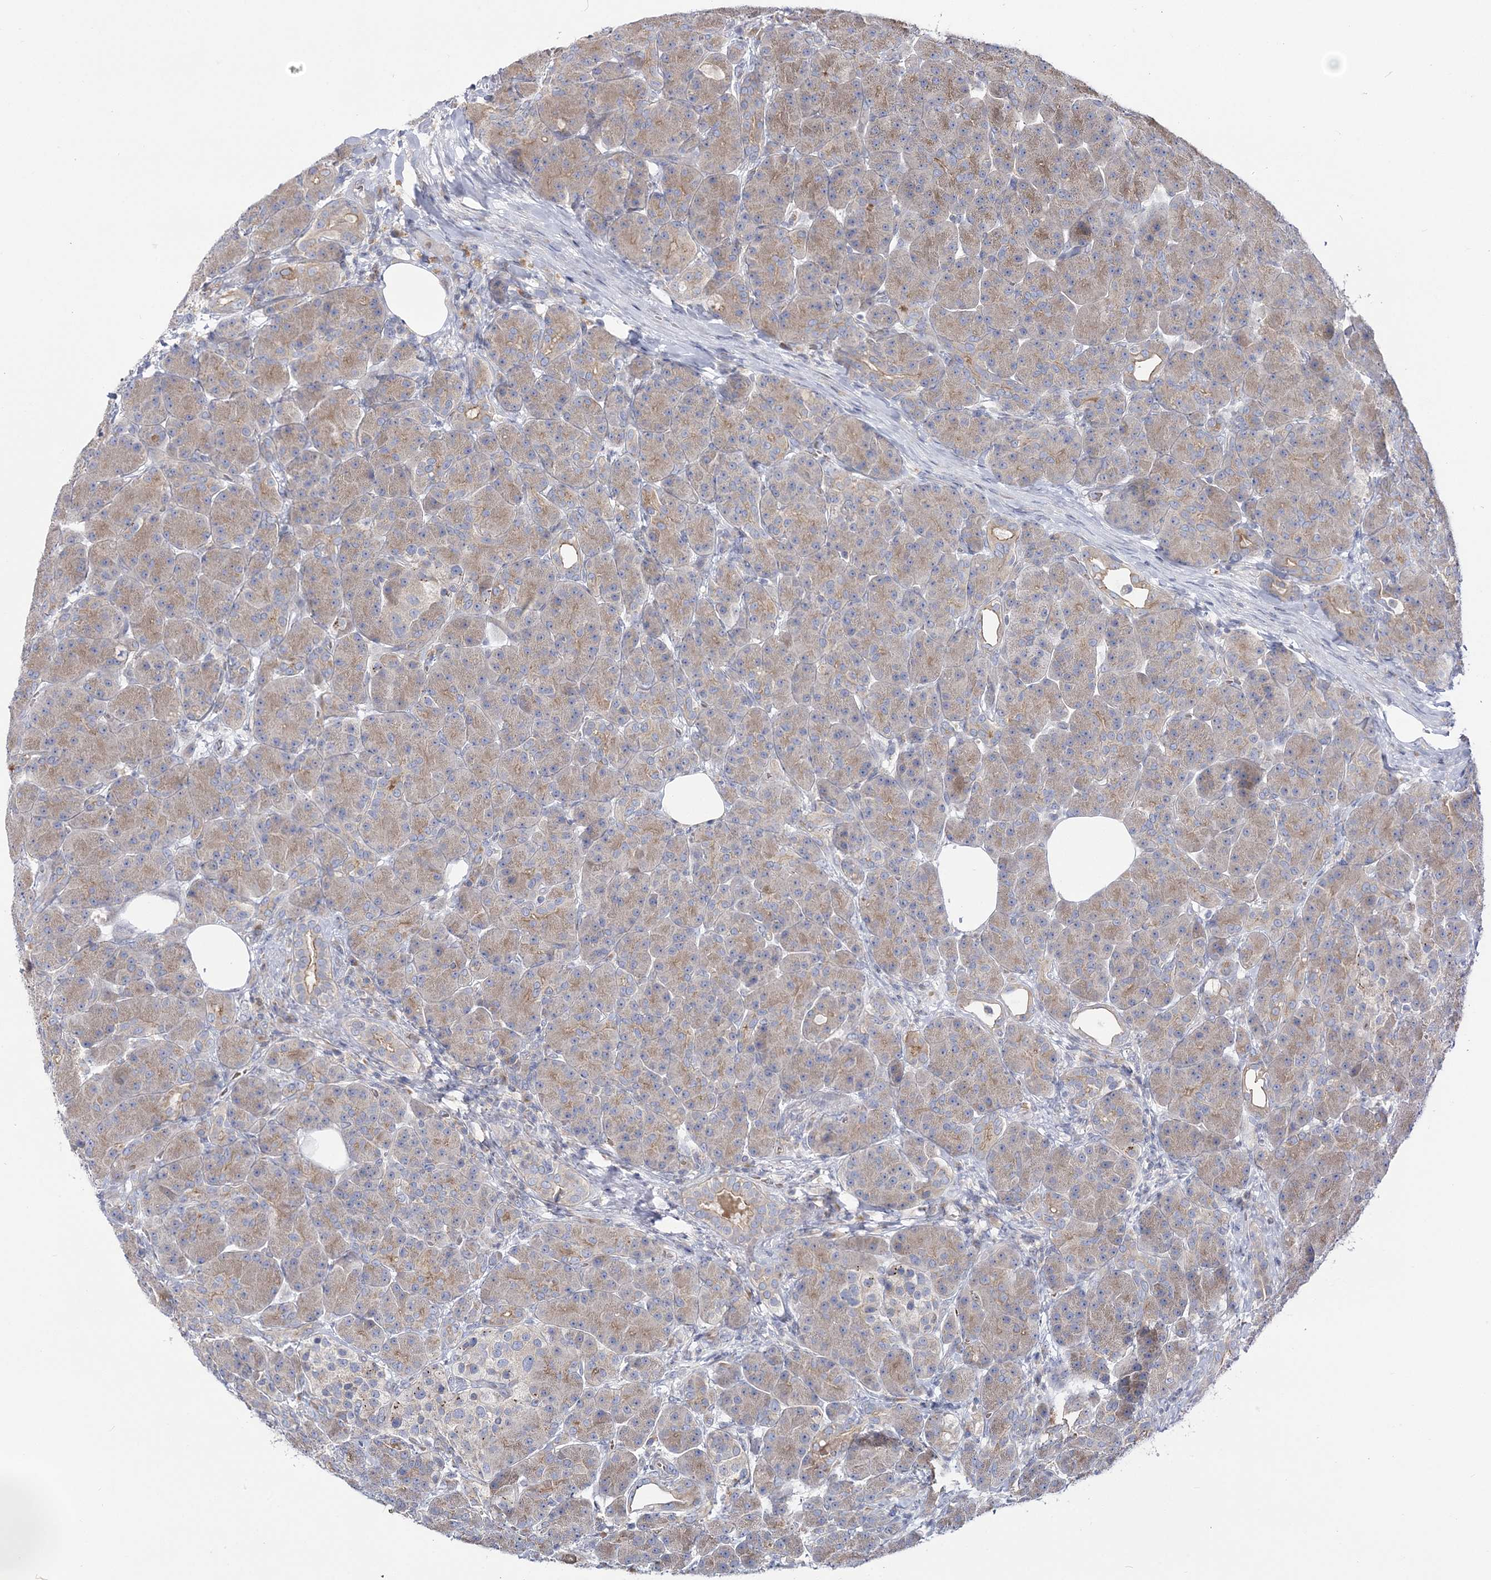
{"staining": {"intensity": "moderate", "quantity": "25%-75%", "location": "cytoplasmic/membranous"}, "tissue": "pancreas", "cell_type": "Exocrine glandular cells", "image_type": "normal", "snomed": [{"axis": "morphology", "description": "Normal tissue, NOS"}, {"axis": "topography", "description": "Pancreas"}], "caption": "About 25%-75% of exocrine glandular cells in normal human pancreas display moderate cytoplasmic/membranous protein positivity as visualized by brown immunohistochemical staining.", "gene": "ATP11B", "patient": {"sex": "male", "age": 63}}